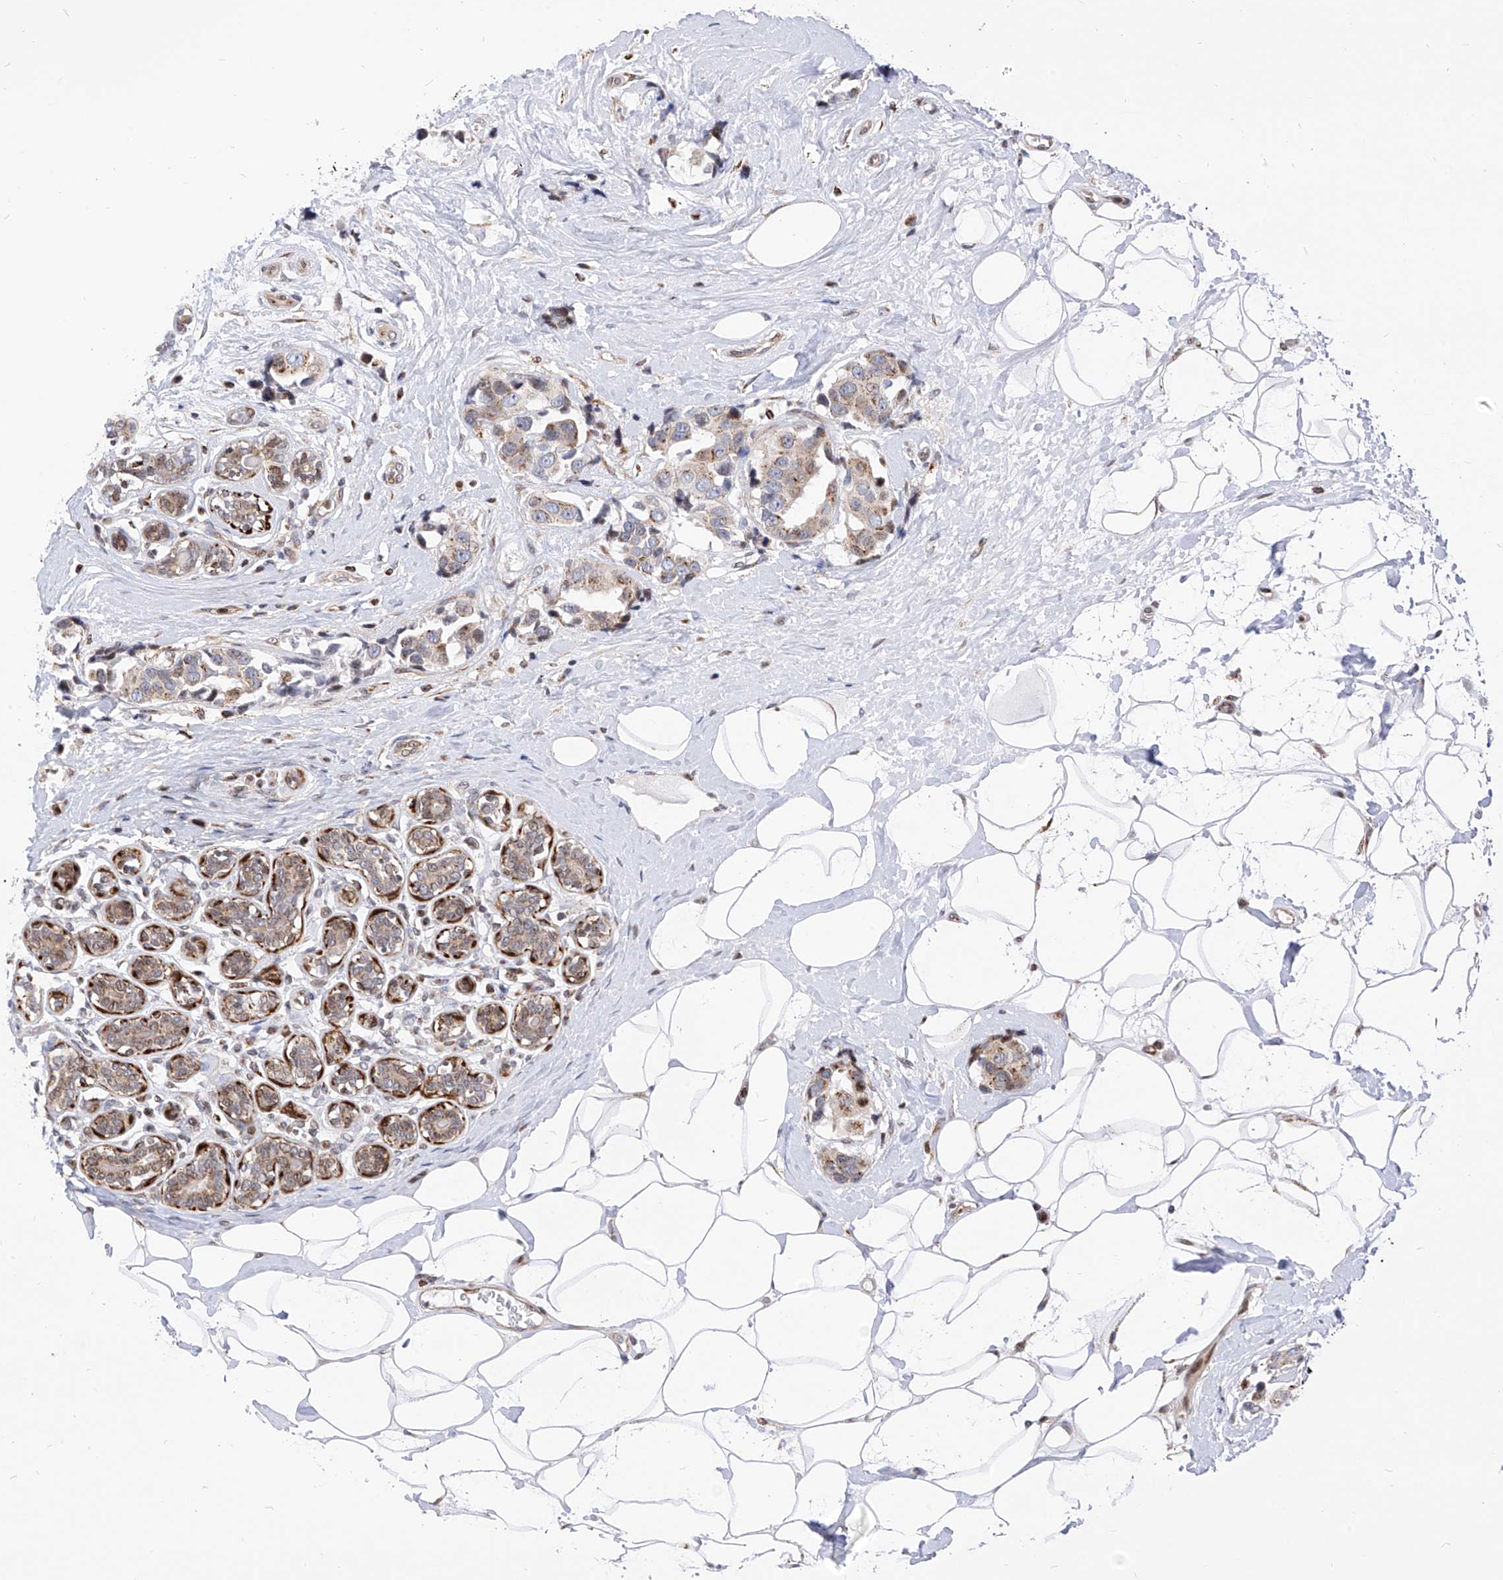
{"staining": {"intensity": "moderate", "quantity": ">75%", "location": "cytoplasmic/membranous"}, "tissue": "breast cancer", "cell_type": "Tumor cells", "image_type": "cancer", "snomed": [{"axis": "morphology", "description": "Normal tissue, NOS"}, {"axis": "morphology", "description": "Duct carcinoma"}, {"axis": "topography", "description": "Breast"}], "caption": "Breast intraductal carcinoma stained with IHC shows moderate cytoplasmic/membranous staining in about >75% of tumor cells.", "gene": "TTLL8", "patient": {"sex": "female", "age": 39}}